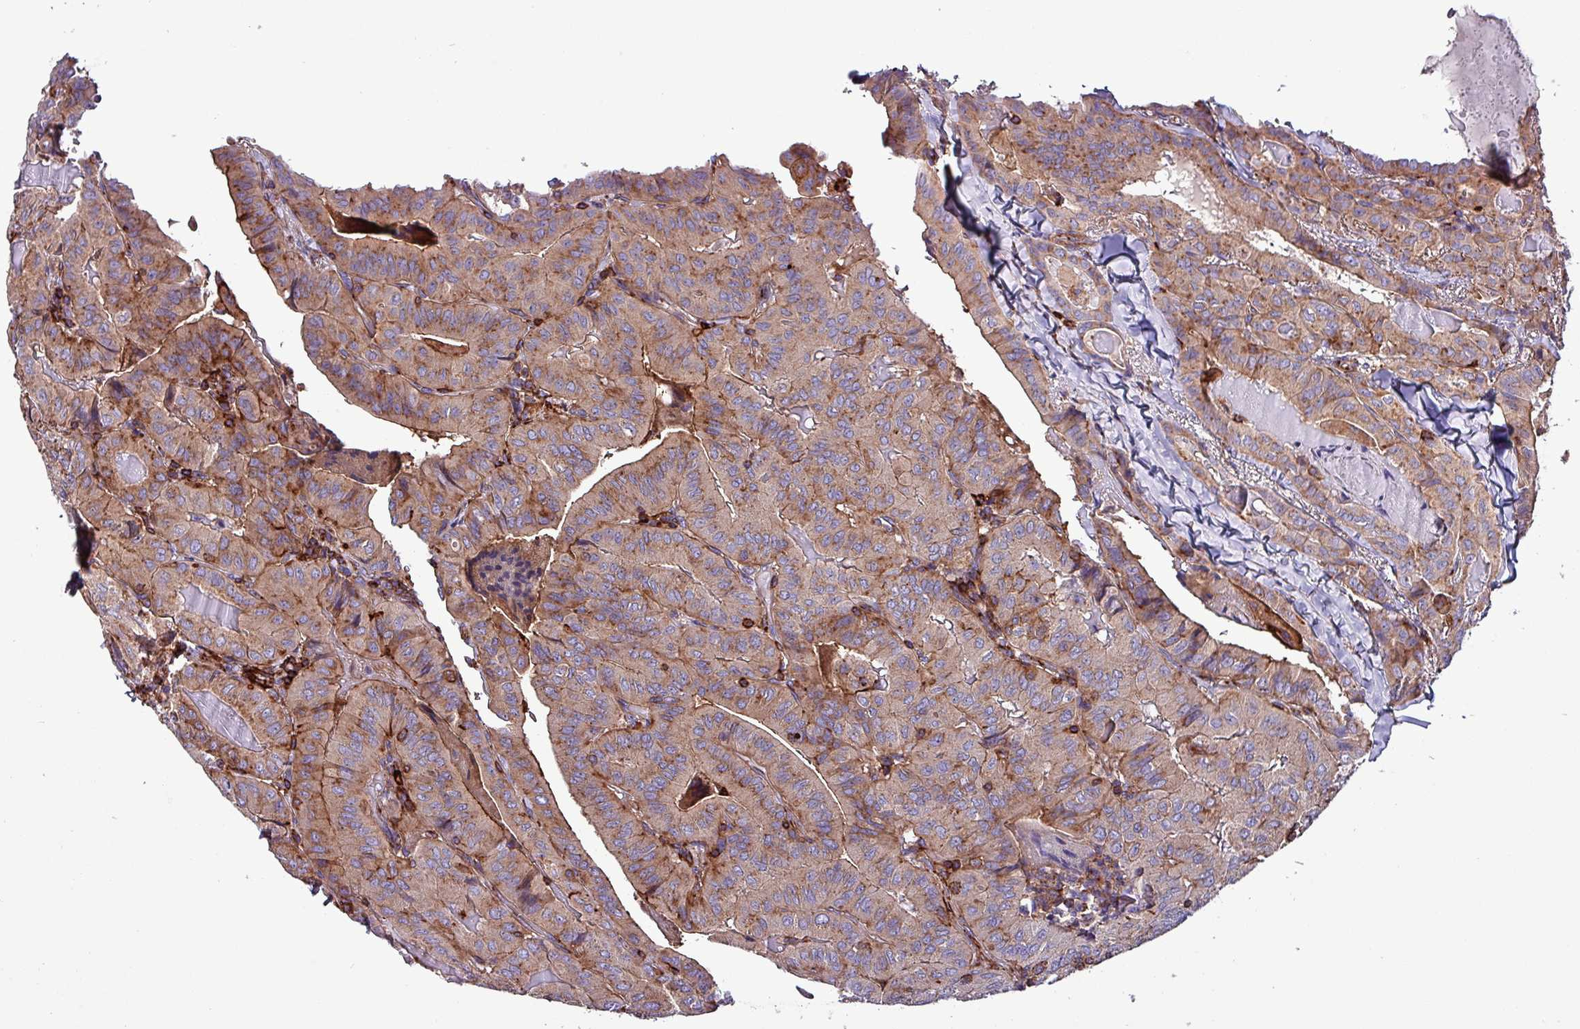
{"staining": {"intensity": "moderate", "quantity": ">75%", "location": "cytoplasmic/membranous"}, "tissue": "thyroid cancer", "cell_type": "Tumor cells", "image_type": "cancer", "snomed": [{"axis": "morphology", "description": "Papillary adenocarcinoma, NOS"}, {"axis": "topography", "description": "Thyroid gland"}], "caption": "DAB immunohistochemical staining of human thyroid cancer (papillary adenocarcinoma) displays moderate cytoplasmic/membranous protein expression in approximately >75% of tumor cells. (IHC, brightfield microscopy, high magnification).", "gene": "VAMP4", "patient": {"sex": "female", "age": 68}}